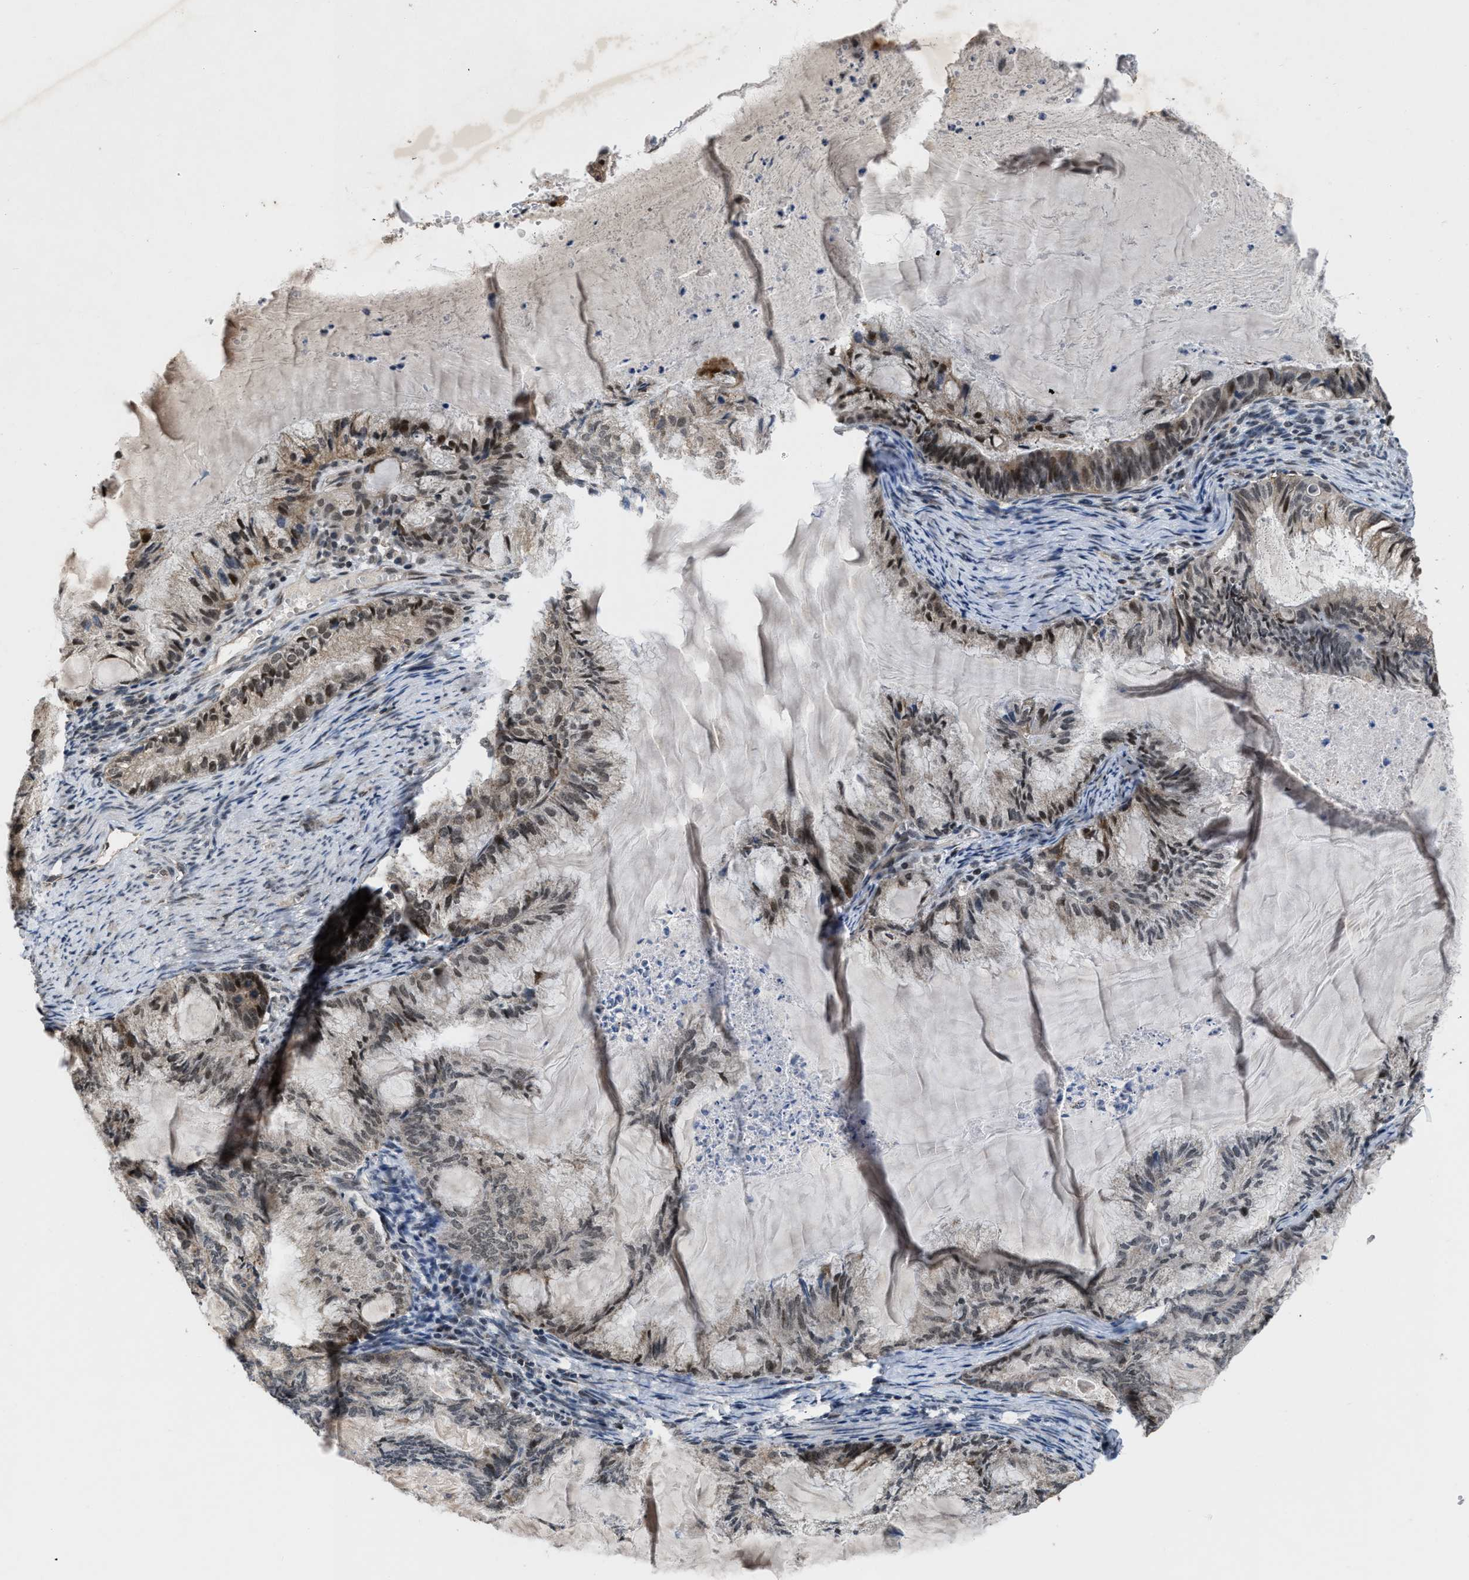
{"staining": {"intensity": "moderate", "quantity": "<25%", "location": "nuclear"}, "tissue": "endometrial cancer", "cell_type": "Tumor cells", "image_type": "cancer", "snomed": [{"axis": "morphology", "description": "Adenocarcinoma, NOS"}, {"axis": "topography", "description": "Endometrium"}], "caption": "Moderate nuclear staining for a protein is present in about <25% of tumor cells of endometrial cancer (adenocarcinoma) using immunohistochemistry (IHC).", "gene": "ZNHIT1", "patient": {"sex": "female", "age": 86}}